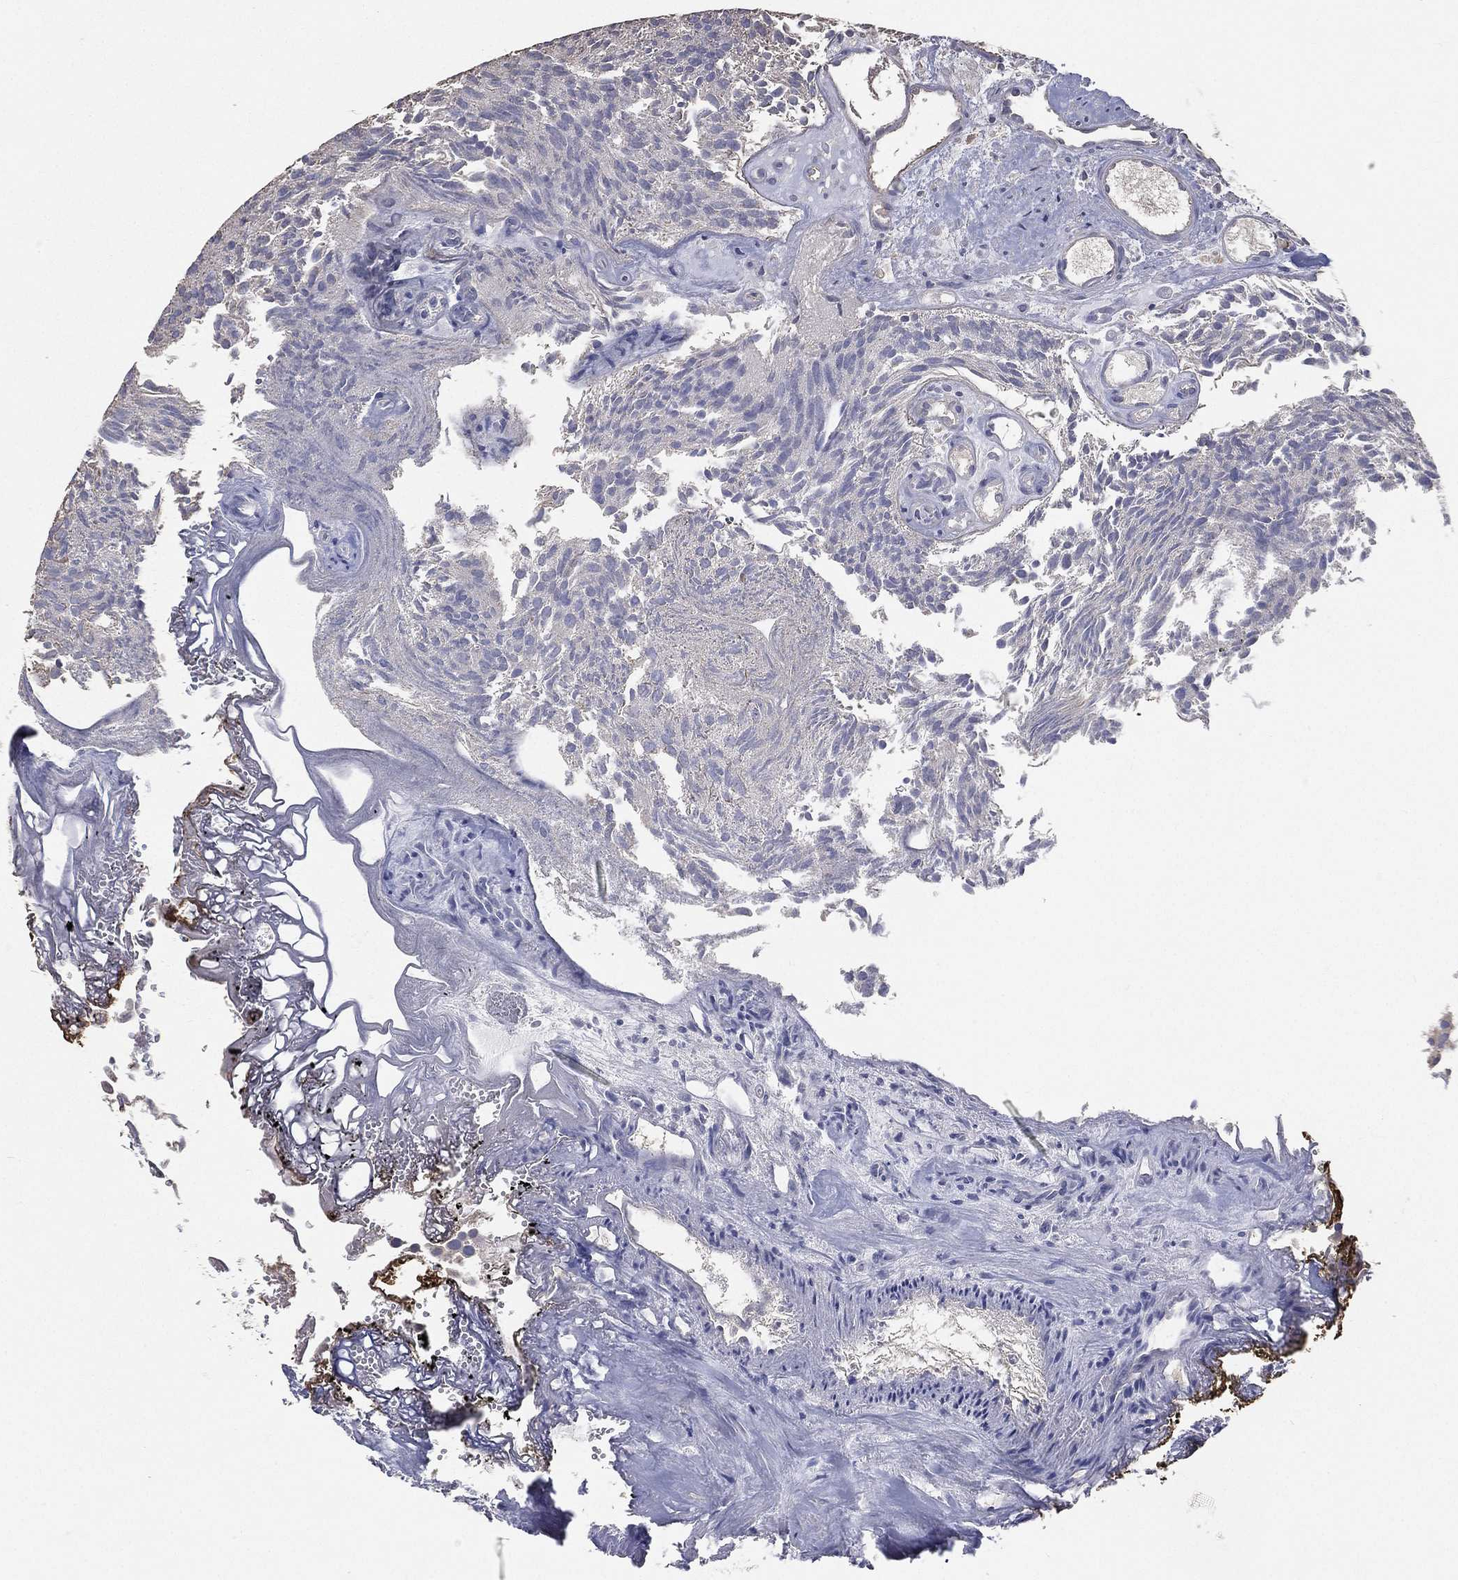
{"staining": {"intensity": "negative", "quantity": "none", "location": "none"}, "tissue": "urothelial cancer", "cell_type": "Tumor cells", "image_type": "cancer", "snomed": [{"axis": "morphology", "description": "Urothelial carcinoma, Low grade"}, {"axis": "topography", "description": "Urinary bladder"}], "caption": "This is an immunohistochemistry (IHC) photomicrograph of urothelial cancer. There is no staining in tumor cells.", "gene": "SNAP25", "patient": {"sex": "female", "age": 87}}